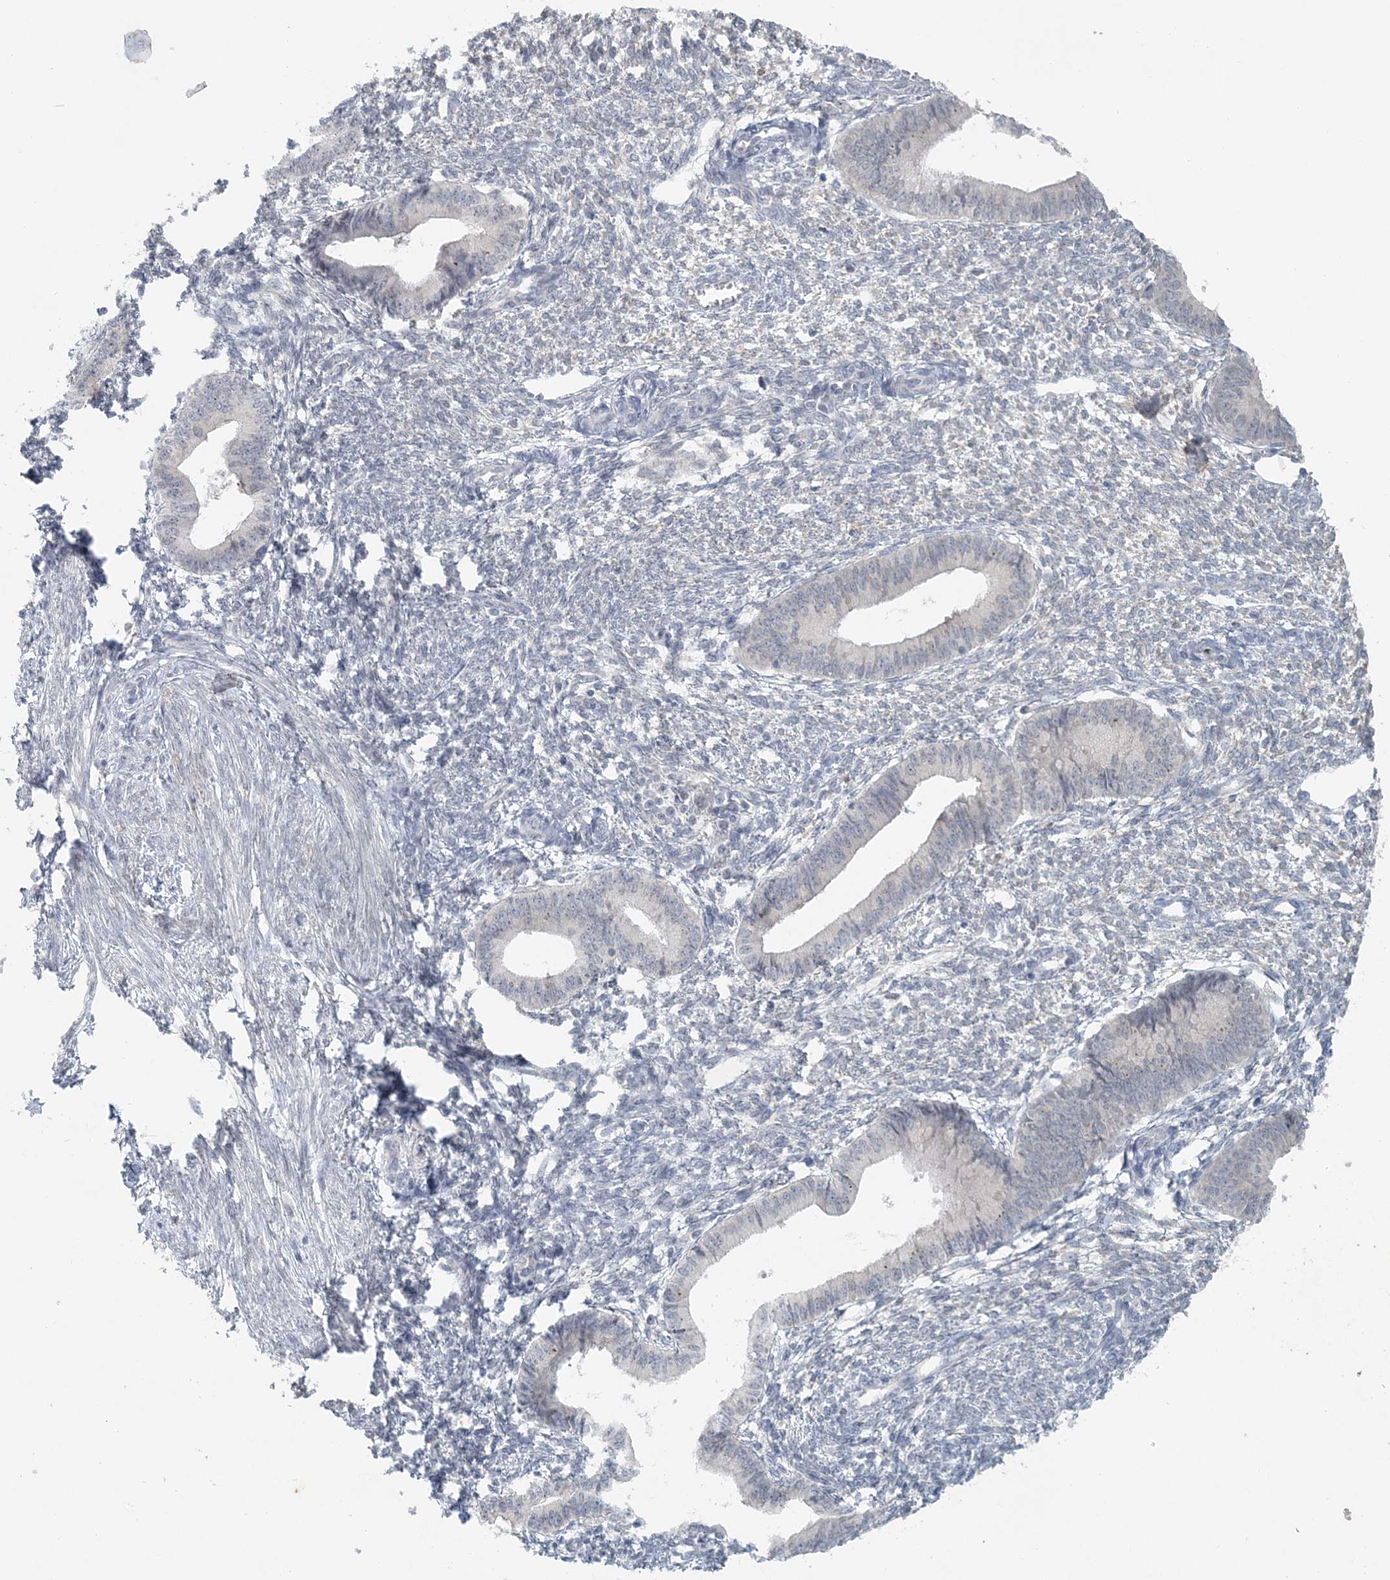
{"staining": {"intensity": "negative", "quantity": "none", "location": "none"}, "tissue": "endometrium", "cell_type": "Cells in endometrial stroma", "image_type": "normal", "snomed": [{"axis": "morphology", "description": "Normal tissue, NOS"}, {"axis": "topography", "description": "Endometrium"}], "caption": "DAB (3,3'-diaminobenzidine) immunohistochemical staining of benign endometrium displays no significant positivity in cells in endometrial stroma. (Stains: DAB IHC with hematoxylin counter stain, Microscopy: brightfield microscopy at high magnification).", "gene": "NUP54", "patient": {"sex": "female", "age": 46}}